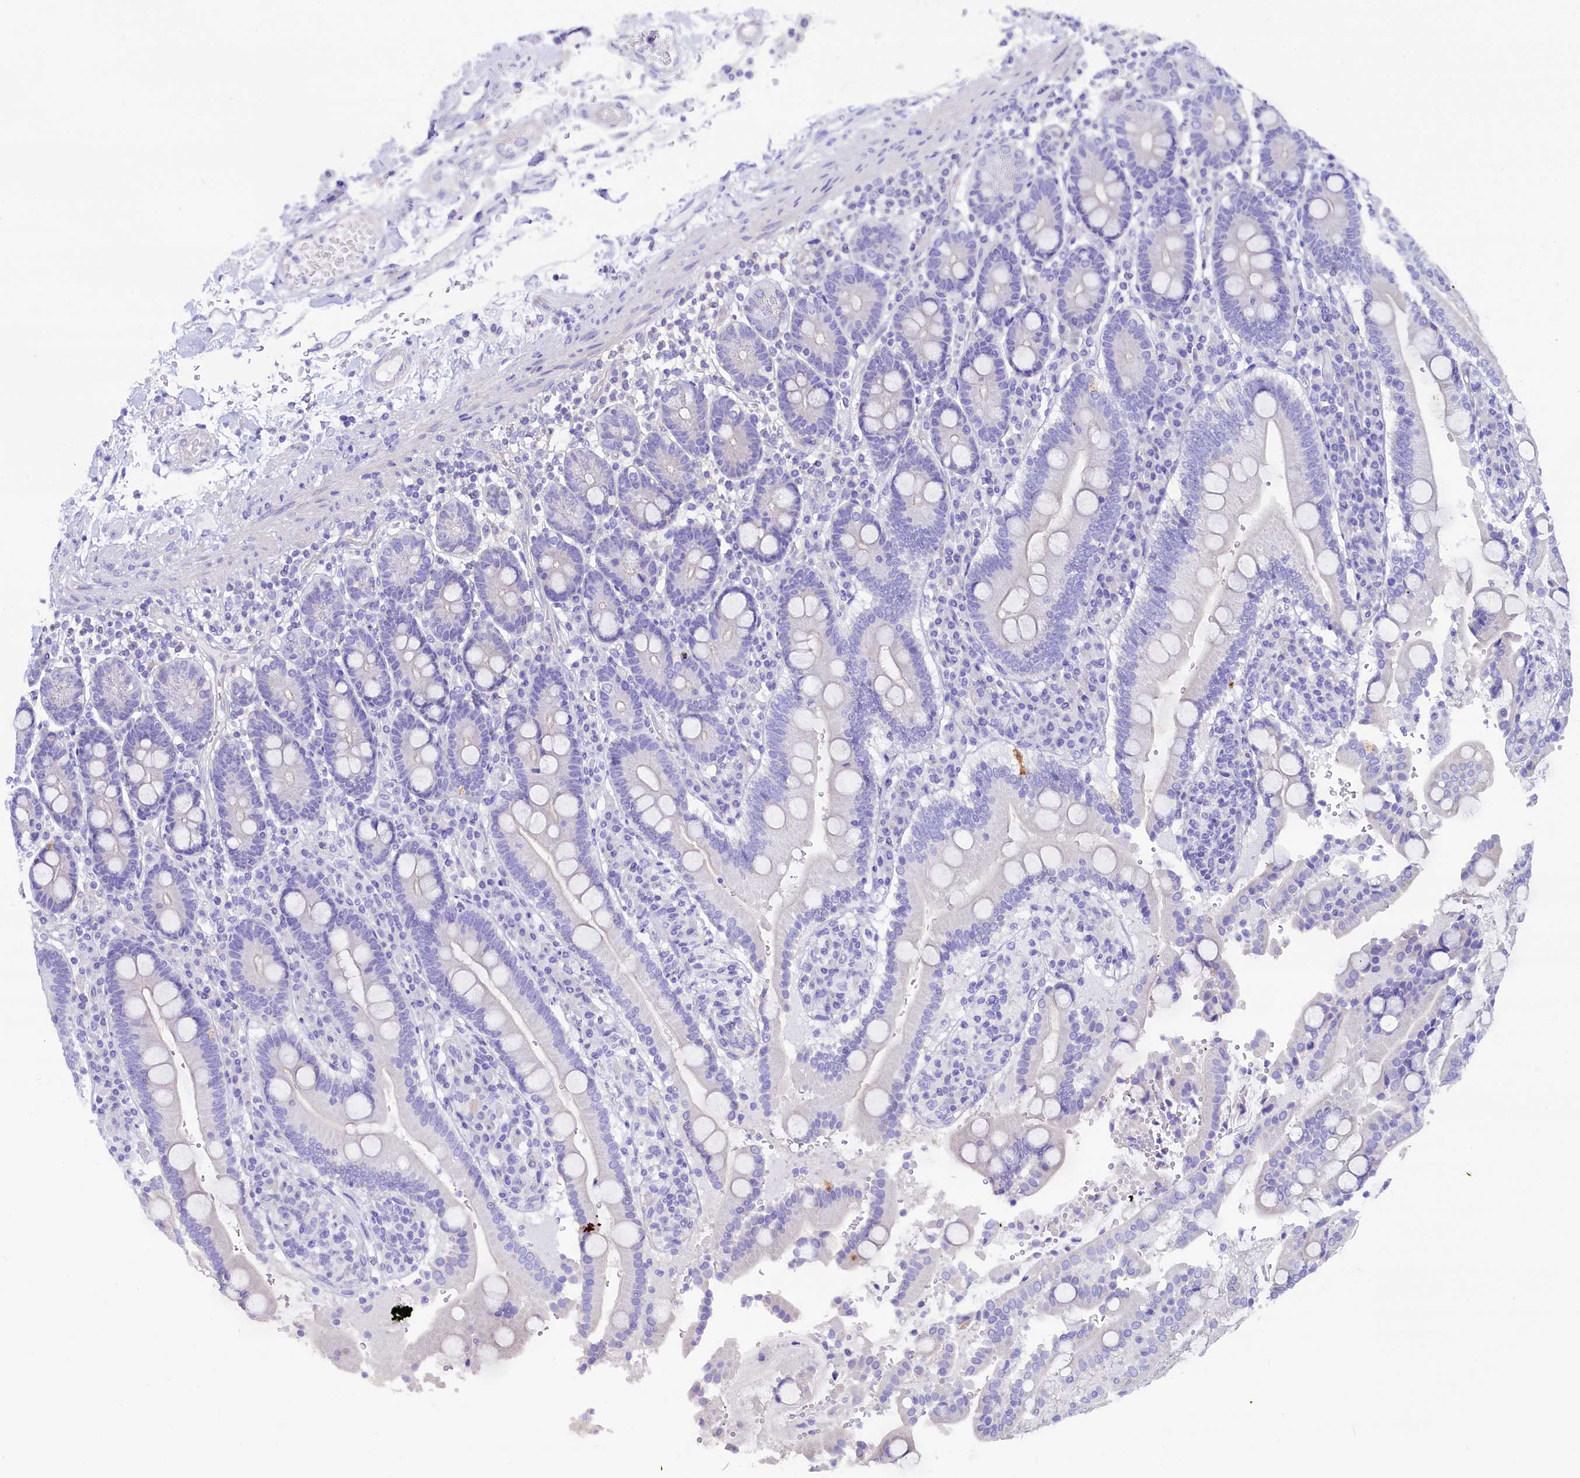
{"staining": {"intensity": "negative", "quantity": "none", "location": "none"}, "tissue": "duodenum", "cell_type": "Glandular cells", "image_type": "normal", "snomed": [{"axis": "morphology", "description": "Normal tissue, NOS"}, {"axis": "topography", "description": "Small intestine, NOS"}], "caption": "High power microscopy image of an immunohistochemistry (IHC) photomicrograph of benign duodenum, revealing no significant staining in glandular cells. (Brightfield microscopy of DAB immunohistochemistry (IHC) at high magnification).", "gene": "RBP3", "patient": {"sex": "female", "age": 71}}